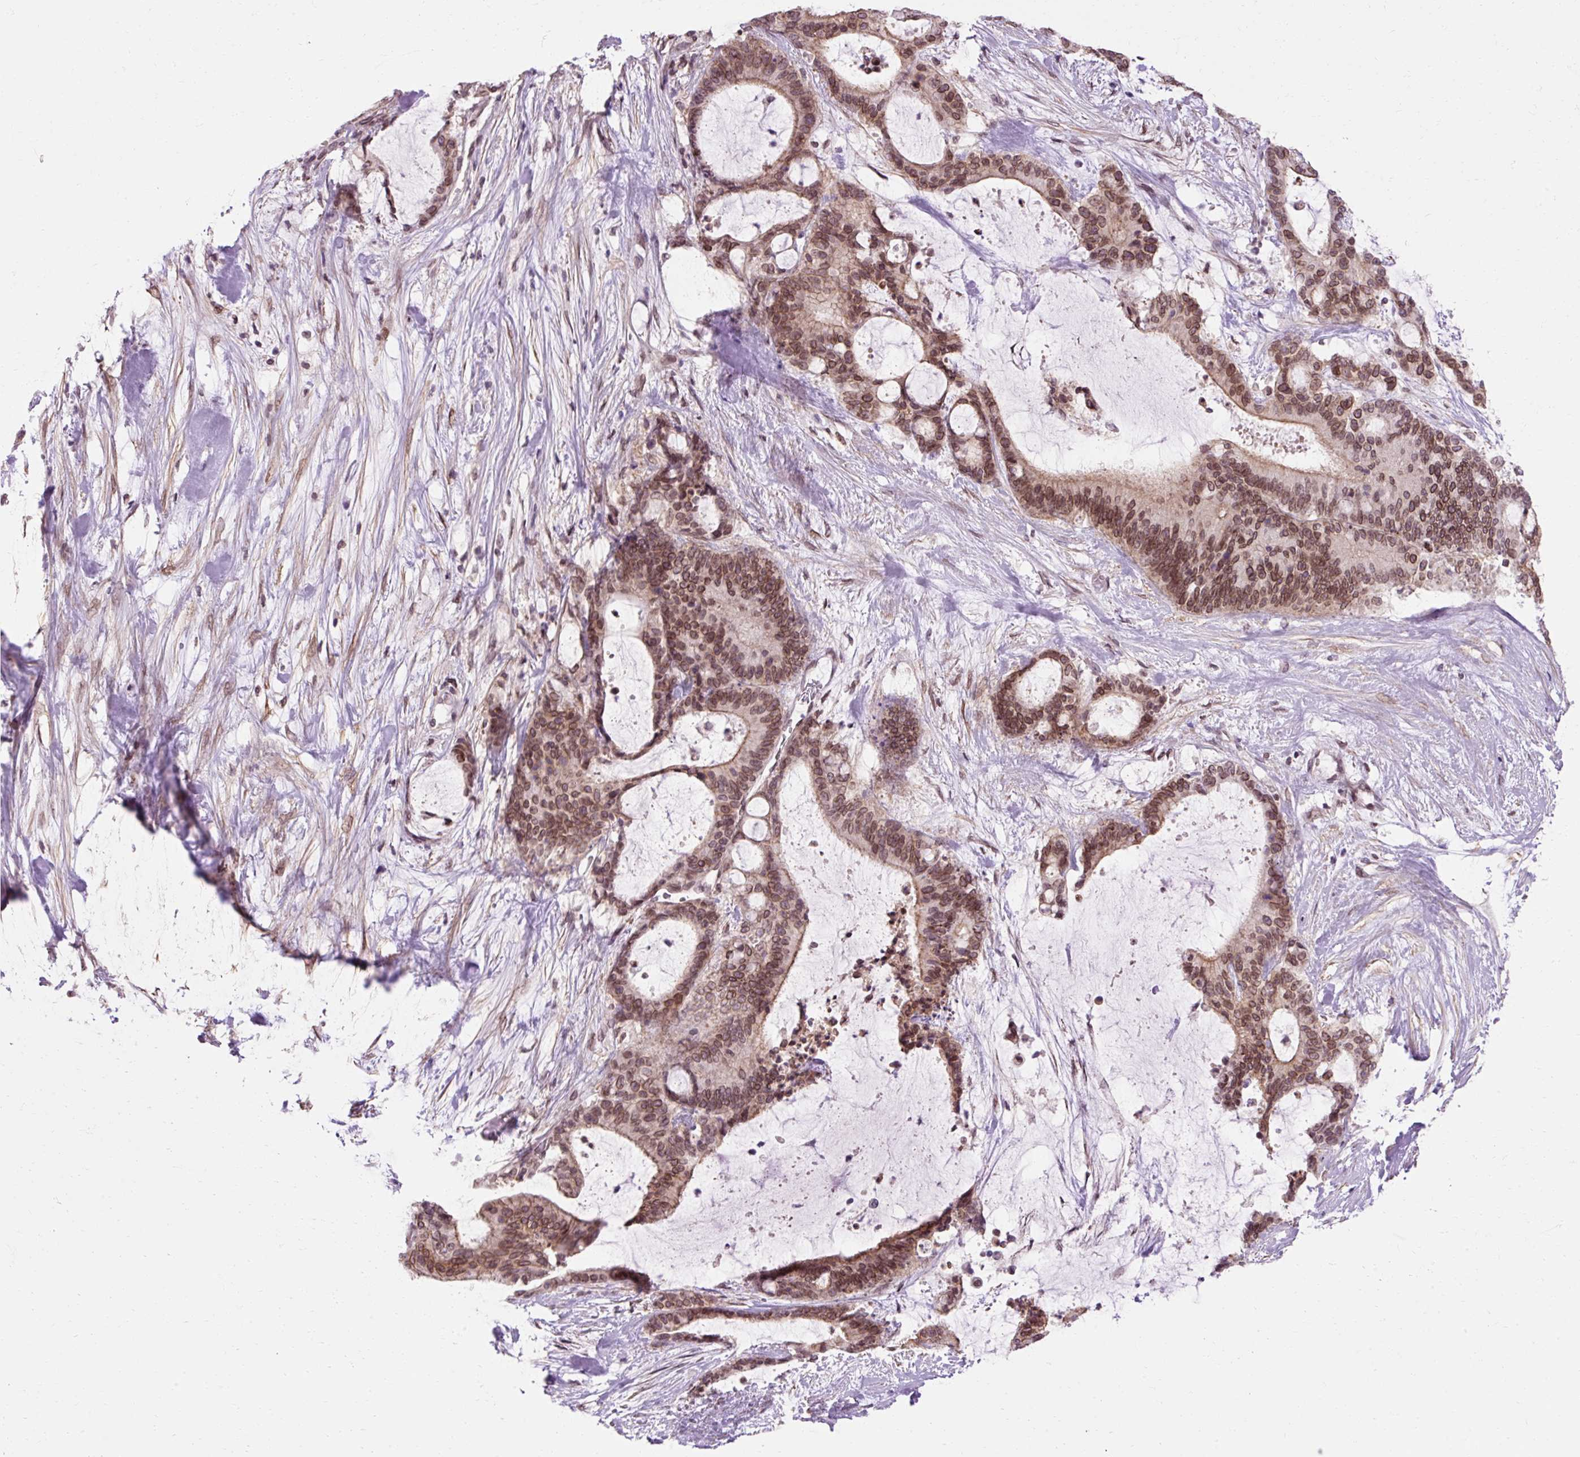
{"staining": {"intensity": "moderate", "quantity": ">75%", "location": "cytoplasmic/membranous,nuclear"}, "tissue": "liver cancer", "cell_type": "Tumor cells", "image_type": "cancer", "snomed": [{"axis": "morphology", "description": "Normal tissue, NOS"}, {"axis": "morphology", "description": "Cholangiocarcinoma"}, {"axis": "topography", "description": "Liver"}, {"axis": "topography", "description": "Peripheral nerve tissue"}], "caption": "IHC (DAB) staining of human liver cholangiocarcinoma demonstrates moderate cytoplasmic/membranous and nuclear protein staining in about >75% of tumor cells.", "gene": "ZNF610", "patient": {"sex": "female", "age": 73}}